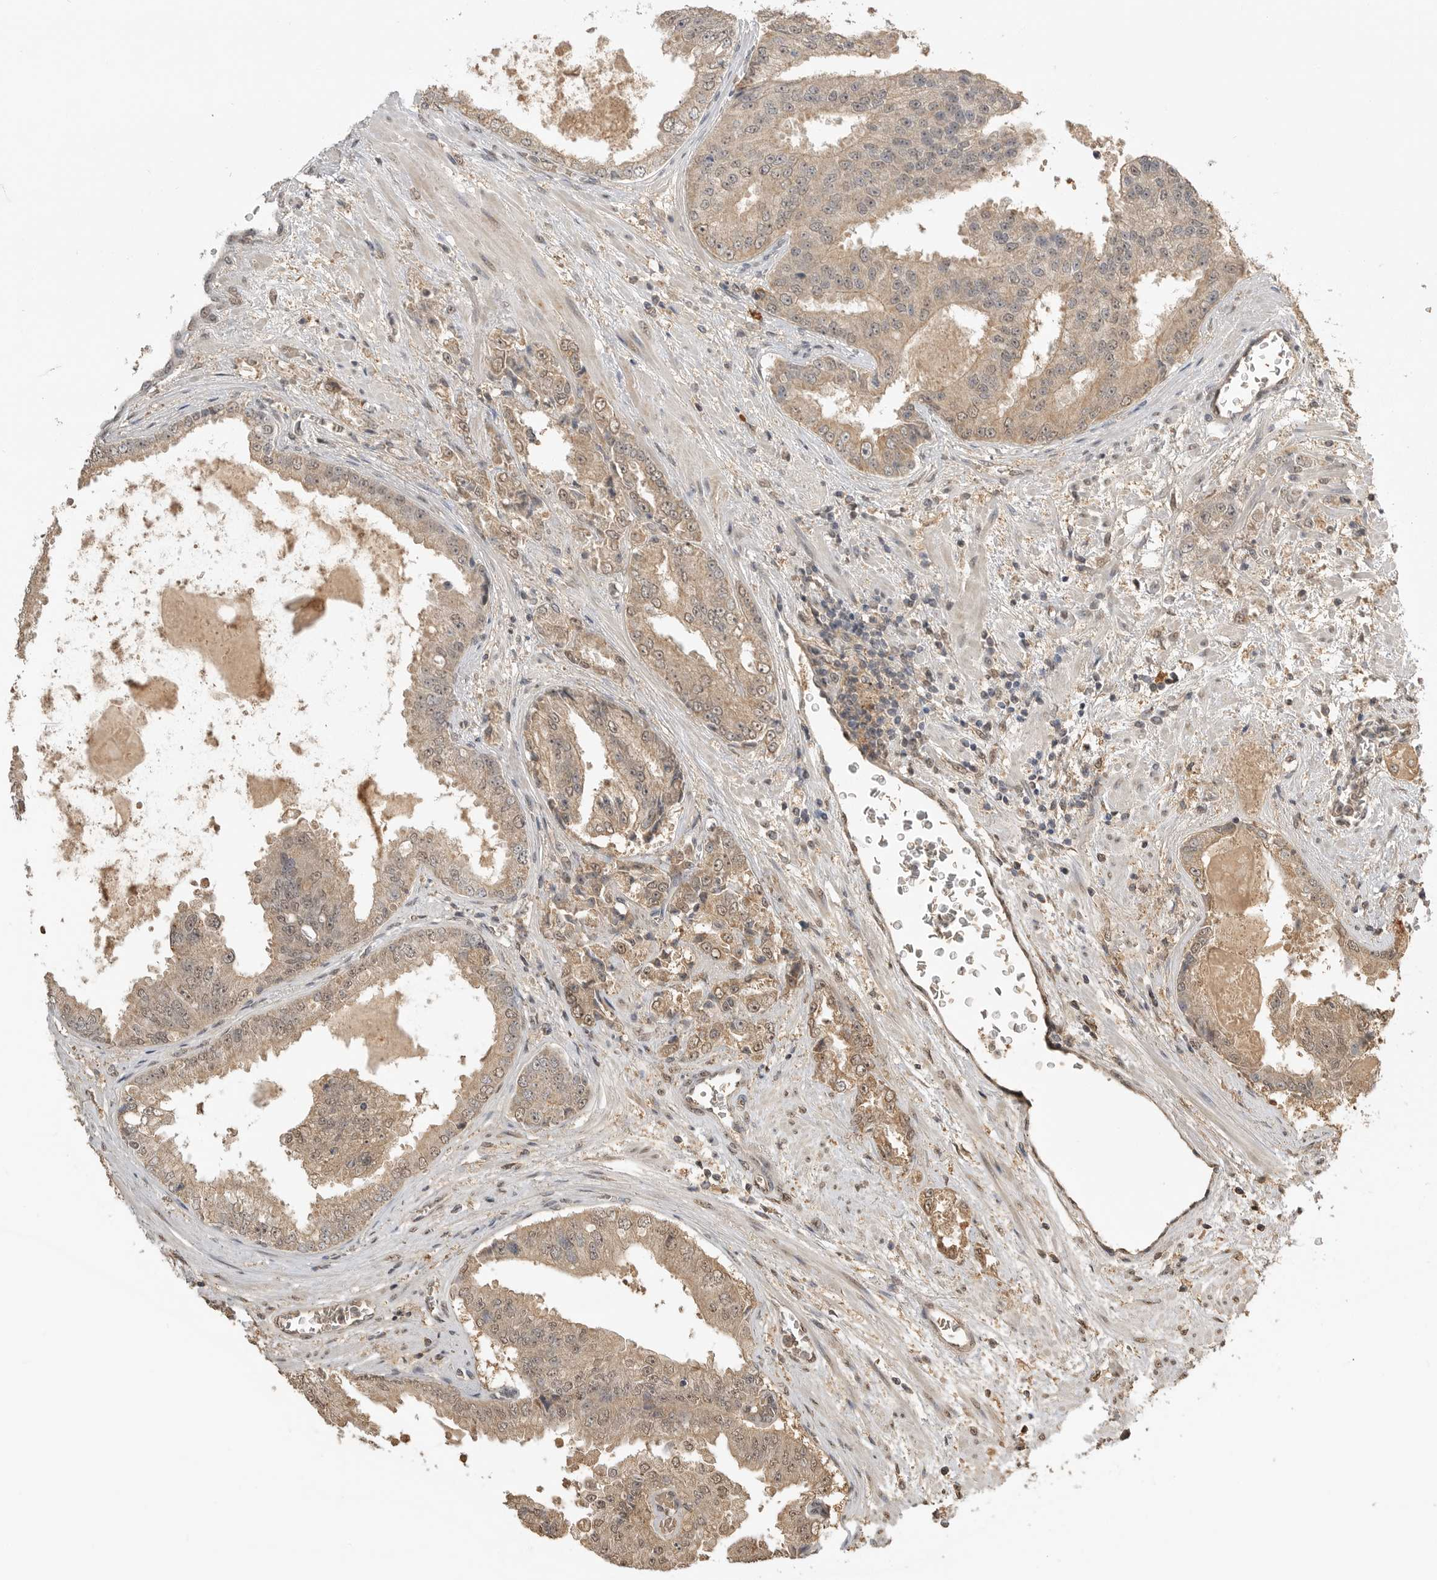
{"staining": {"intensity": "weak", "quantity": ">75%", "location": "cytoplasmic/membranous,nuclear"}, "tissue": "prostate cancer", "cell_type": "Tumor cells", "image_type": "cancer", "snomed": [{"axis": "morphology", "description": "Adenocarcinoma, High grade"}, {"axis": "topography", "description": "Prostate"}], "caption": "This micrograph displays immunohistochemistry (IHC) staining of human prostate high-grade adenocarcinoma, with low weak cytoplasmic/membranous and nuclear staining in about >75% of tumor cells.", "gene": "ASPSCR1", "patient": {"sex": "male", "age": 58}}